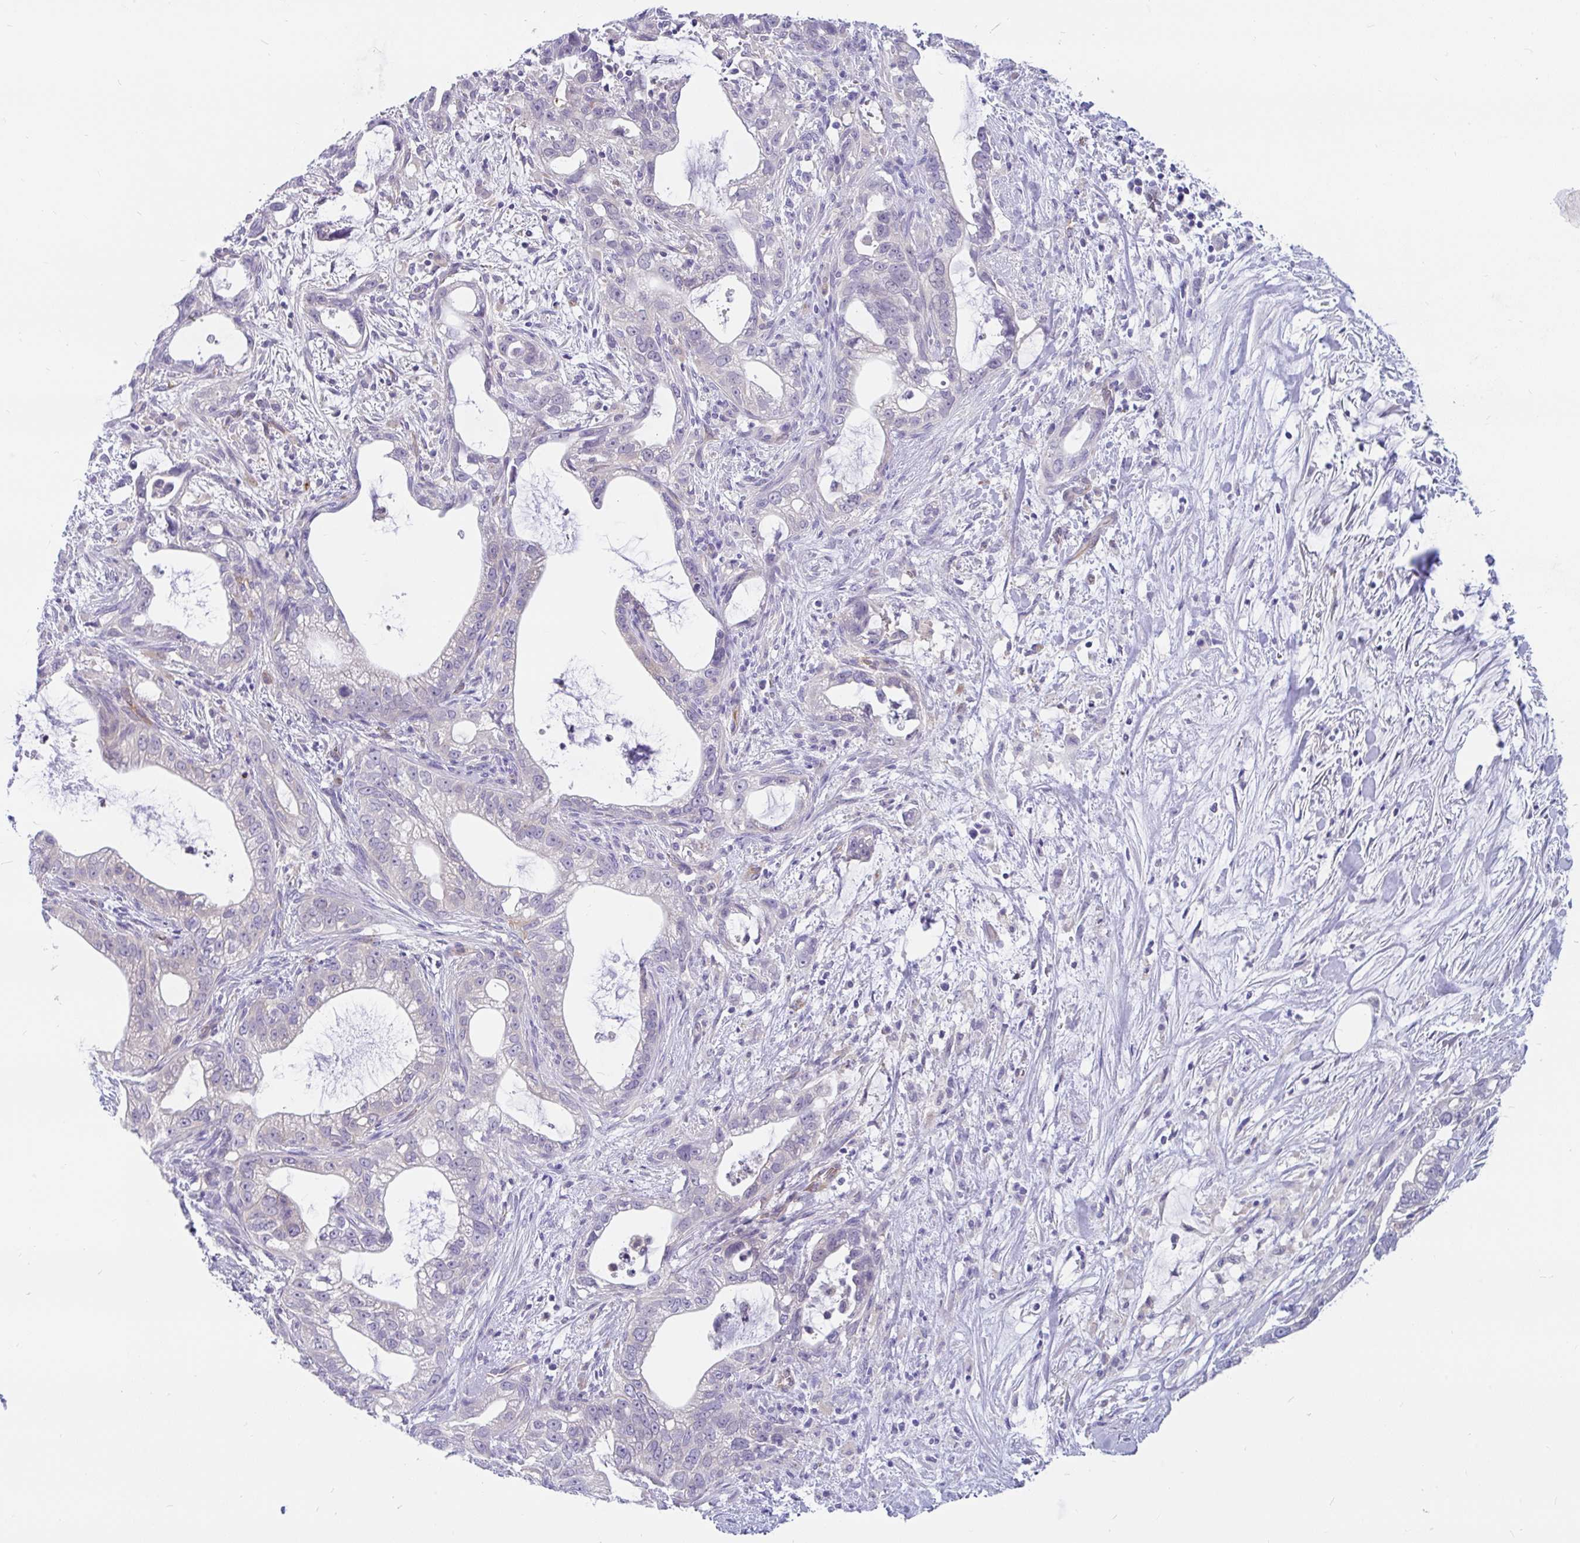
{"staining": {"intensity": "negative", "quantity": "none", "location": "none"}, "tissue": "pancreatic cancer", "cell_type": "Tumor cells", "image_type": "cancer", "snomed": [{"axis": "morphology", "description": "Adenocarcinoma, NOS"}, {"axis": "topography", "description": "Pancreas"}], "caption": "The immunohistochemistry histopathology image has no significant positivity in tumor cells of pancreatic cancer (adenocarcinoma) tissue.", "gene": "KIAA2013", "patient": {"sex": "male", "age": 70}}